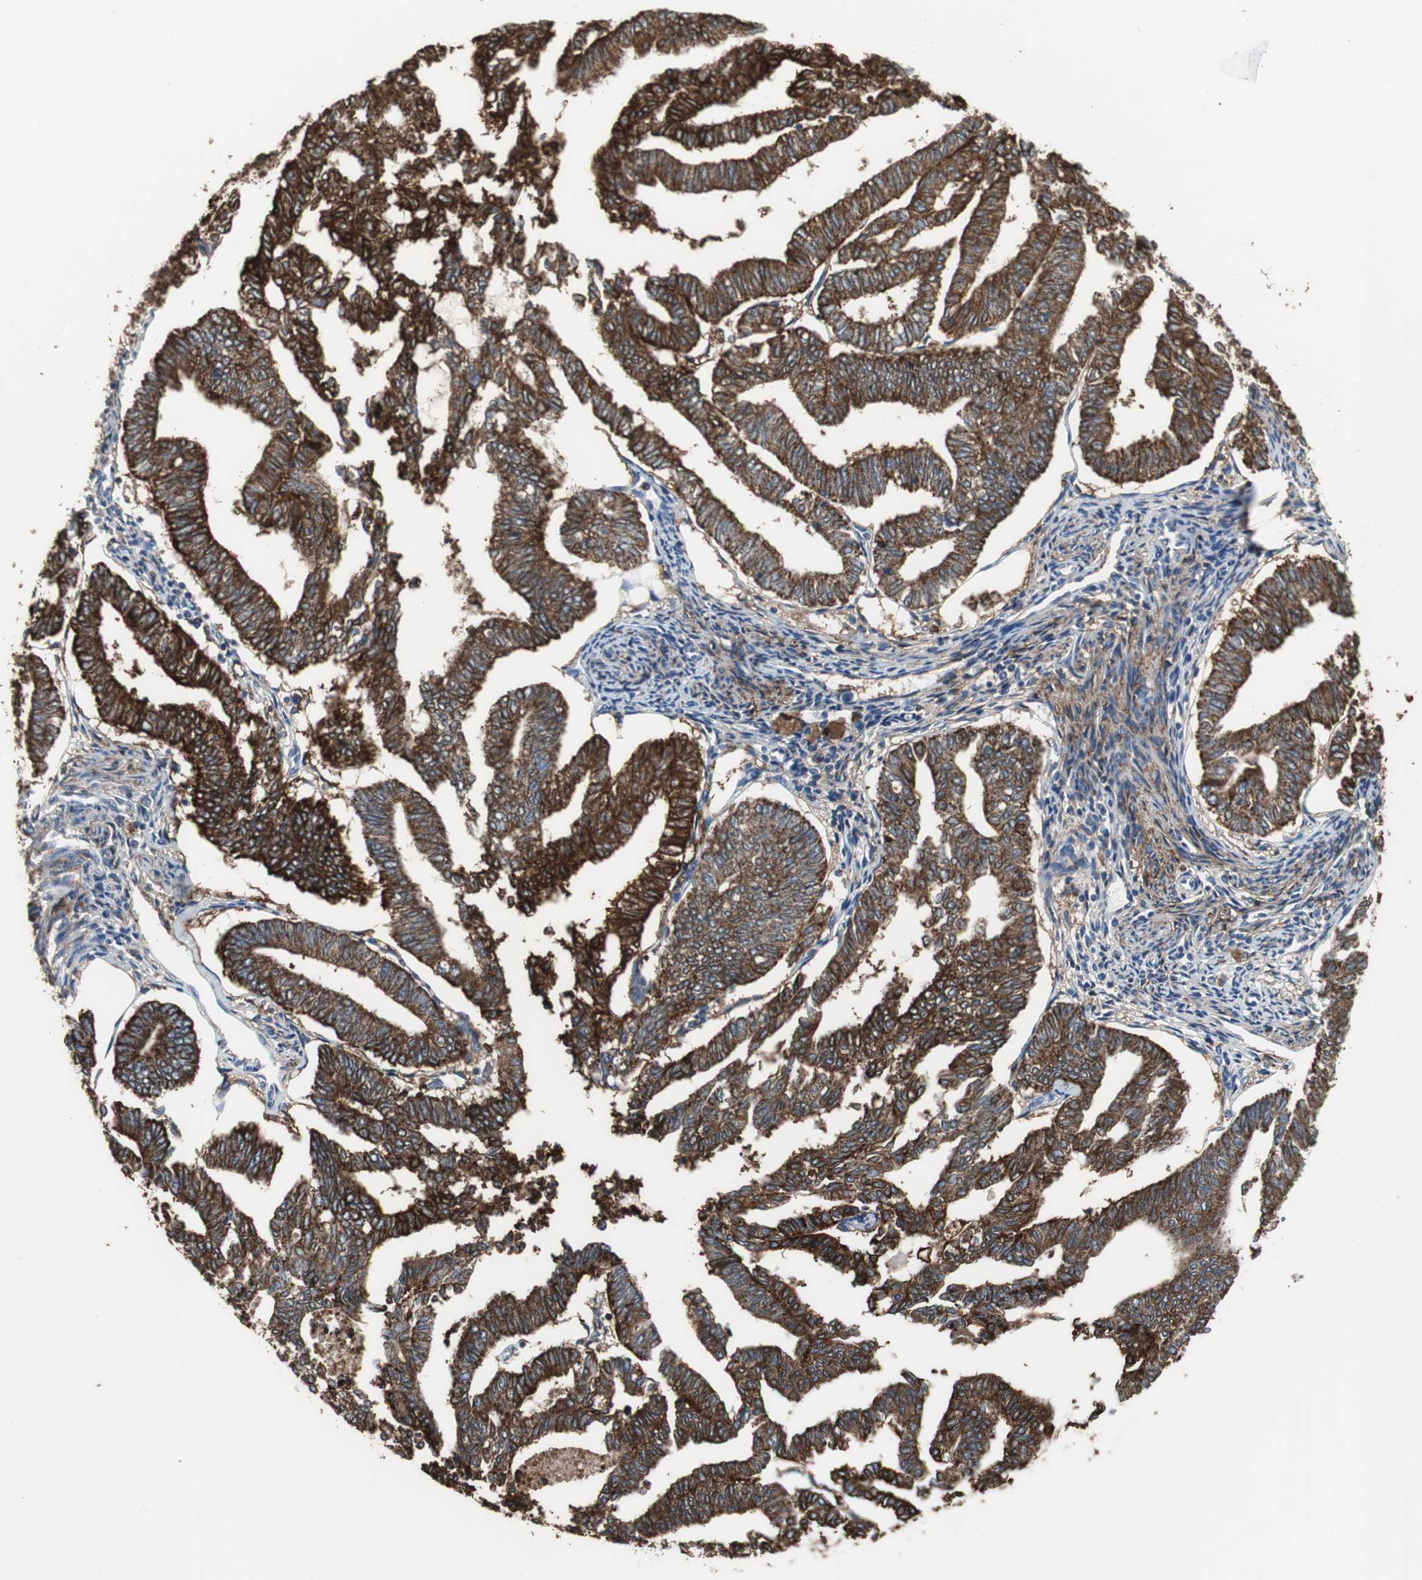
{"staining": {"intensity": "strong", "quantity": "25%-75%", "location": "cytoplasmic/membranous"}, "tissue": "endometrial cancer", "cell_type": "Tumor cells", "image_type": "cancer", "snomed": [{"axis": "morphology", "description": "Adenocarcinoma, NOS"}, {"axis": "topography", "description": "Endometrium"}], "caption": "IHC (DAB) staining of endometrial cancer demonstrates strong cytoplasmic/membranous protein staining in about 25%-75% of tumor cells. (Stains: DAB in brown, nuclei in blue, Microscopy: brightfield microscopy at high magnification).", "gene": "ANXA4", "patient": {"sex": "female", "age": 79}}